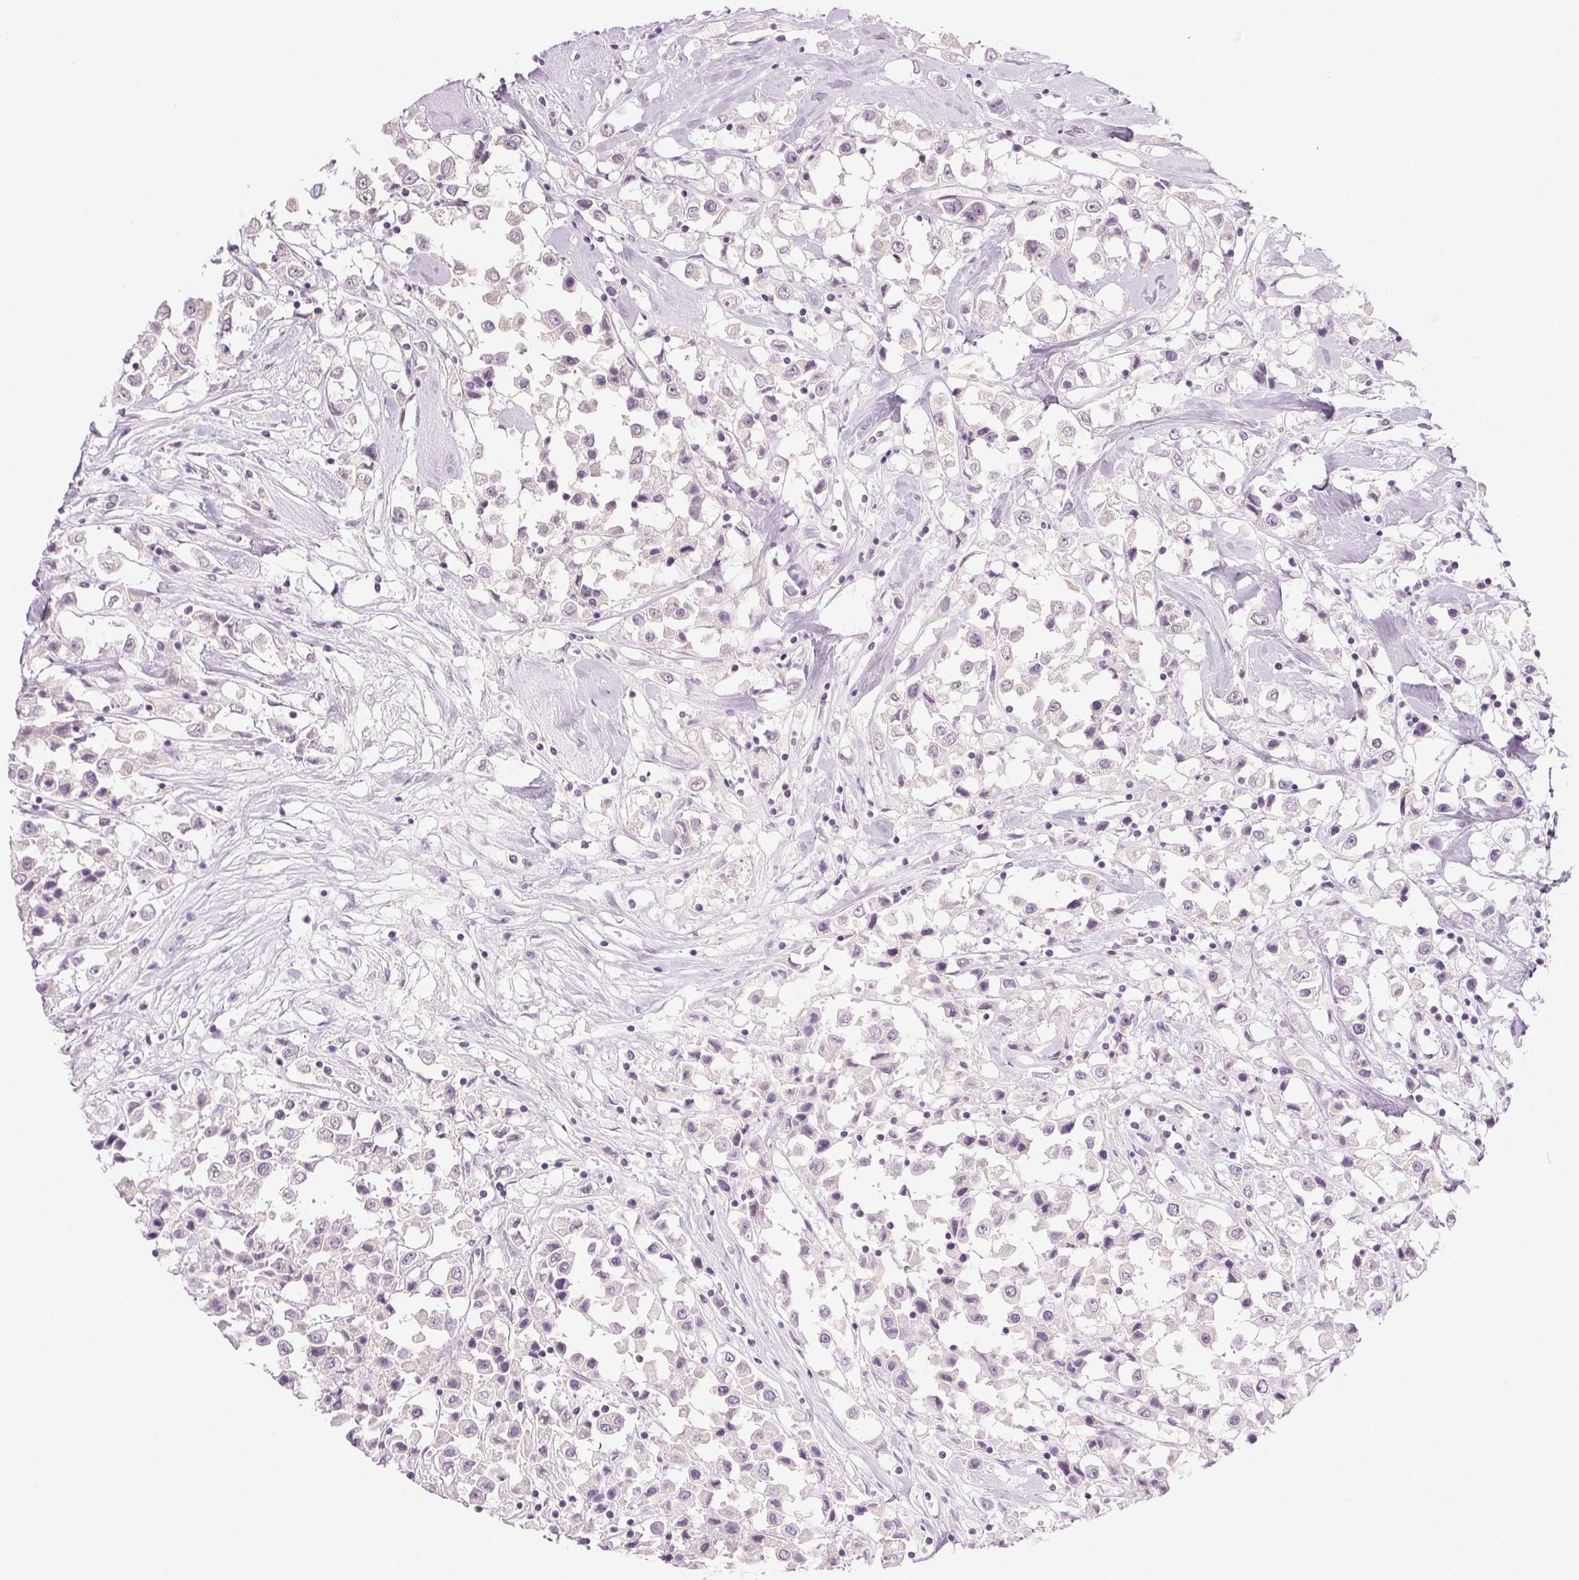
{"staining": {"intensity": "negative", "quantity": "none", "location": "none"}, "tissue": "breast cancer", "cell_type": "Tumor cells", "image_type": "cancer", "snomed": [{"axis": "morphology", "description": "Duct carcinoma"}, {"axis": "topography", "description": "Breast"}], "caption": "Immunohistochemical staining of breast cancer exhibits no significant staining in tumor cells.", "gene": "COL7A1", "patient": {"sex": "female", "age": 61}}